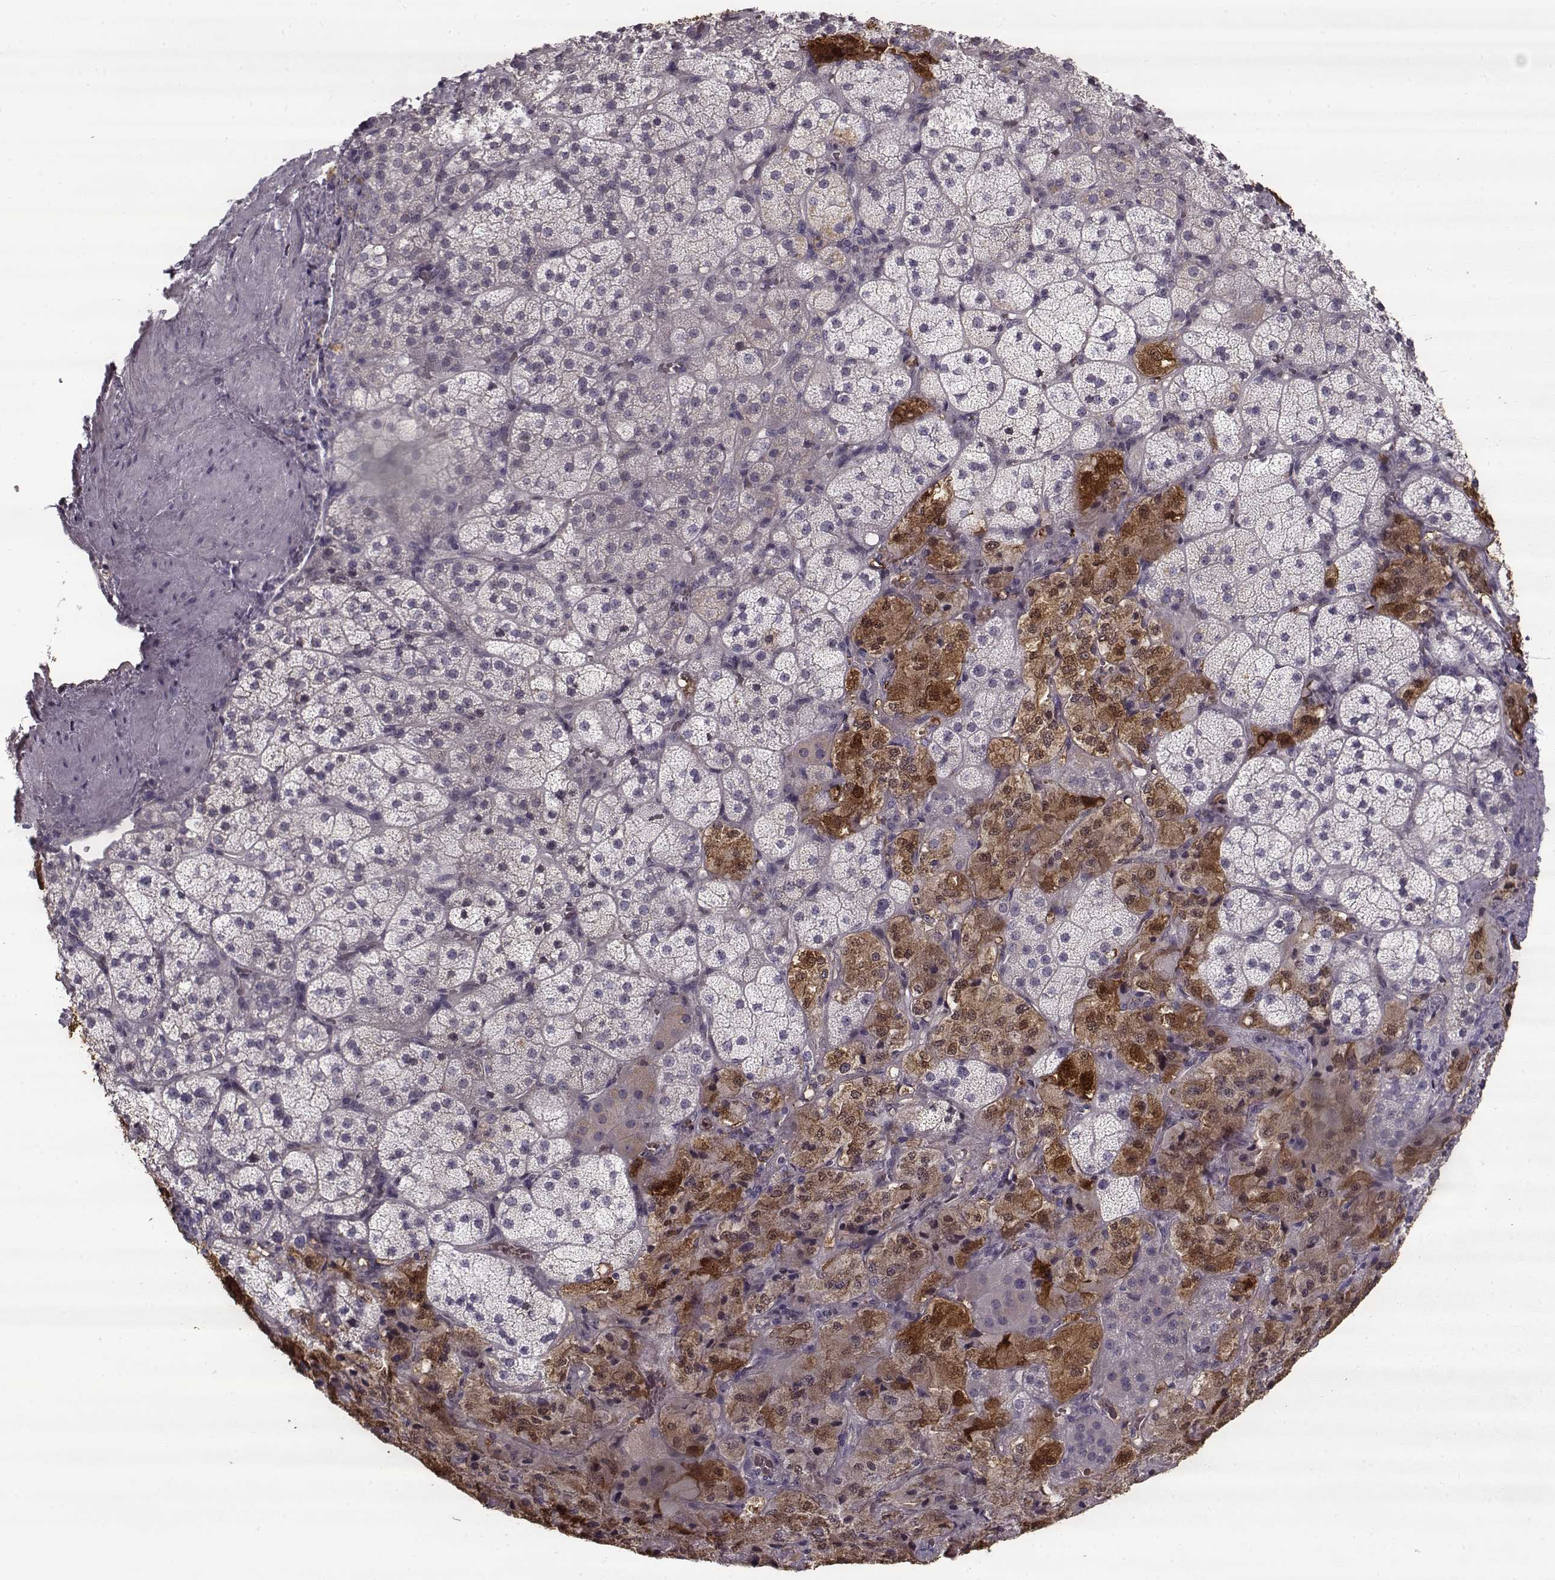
{"staining": {"intensity": "strong", "quantity": "25%-75%", "location": "cytoplasmic/membranous"}, "tissue": "adrenal gland", "cell_type": "Glandular cells", "image_type": "normal", "snomed": [{"axis": "morphology", "description": "Normal tissue, NOS"}, {"axis": "topography", "description": "Adrenal gland"}], "caption": "High-magnification brightfield microscopy of unremarkable adrenal gland stained with DAB (brown) and counterstained with hematoxylin (blue). glandular cells exhibit strong cytoplasmic/membranous positivity is seen in about25%-75% of cells.", "gene": "PNMT", "patient": {"sex": "male", "age": 57}}